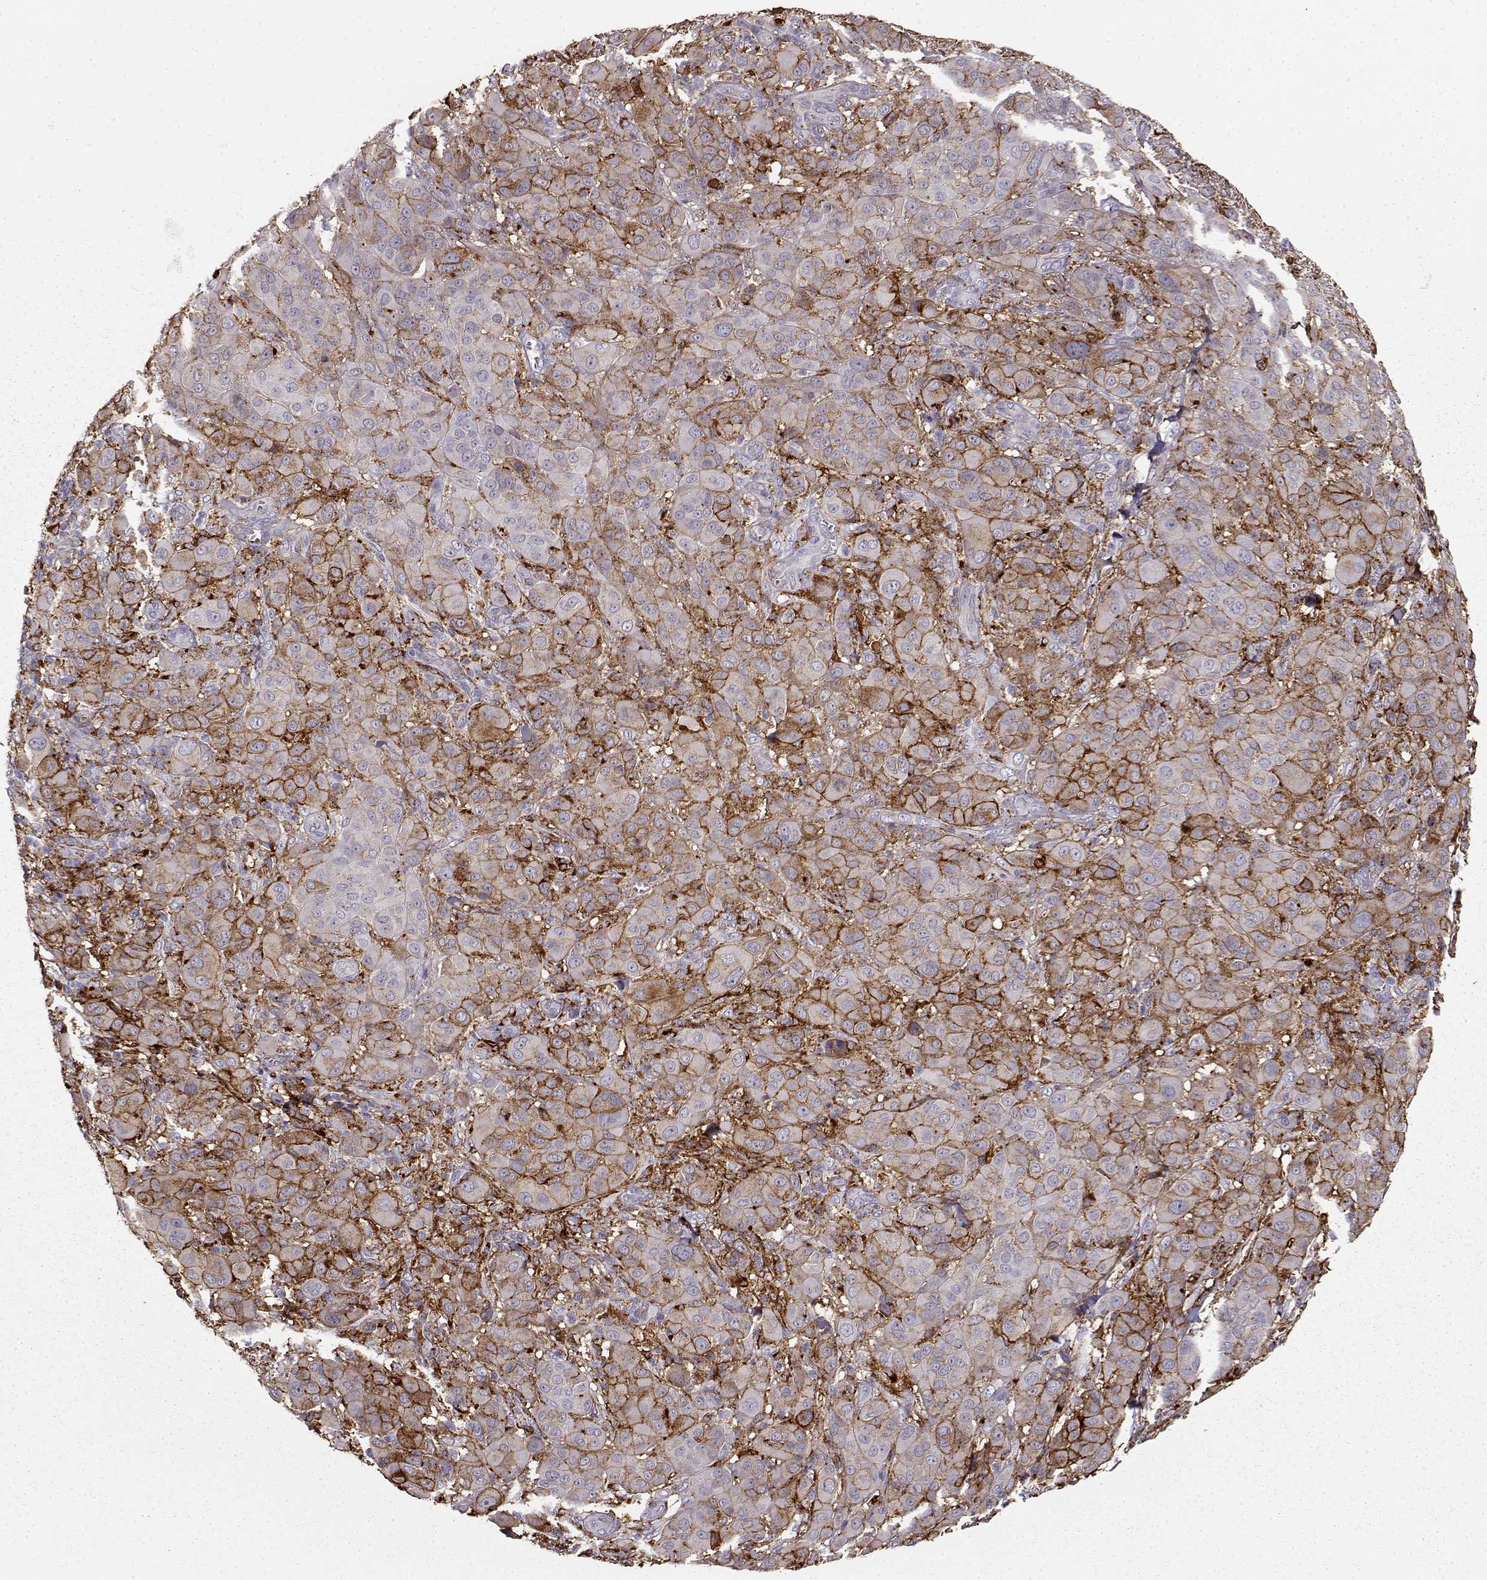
{"staining": {"intensity": "strong", "quantity": "25%-75%", "location": "cytoplasmic/membranous"}, "tissue": "melanoma", "cell_type": "Tumor cells", "image_type": "cancer", "snomed": [{"axis": "morphology", "description": "Malignant melanoma, NOS"}, {"axis": "topography", "description": "Skin"}], "caption": "Strong cytoplasmic/membranous protein staining is appreciated in approximately 25%-75% of tumor cells in melanoma.", "gene": "CCNF", "patient": {"sex": "female", "age": 87}}